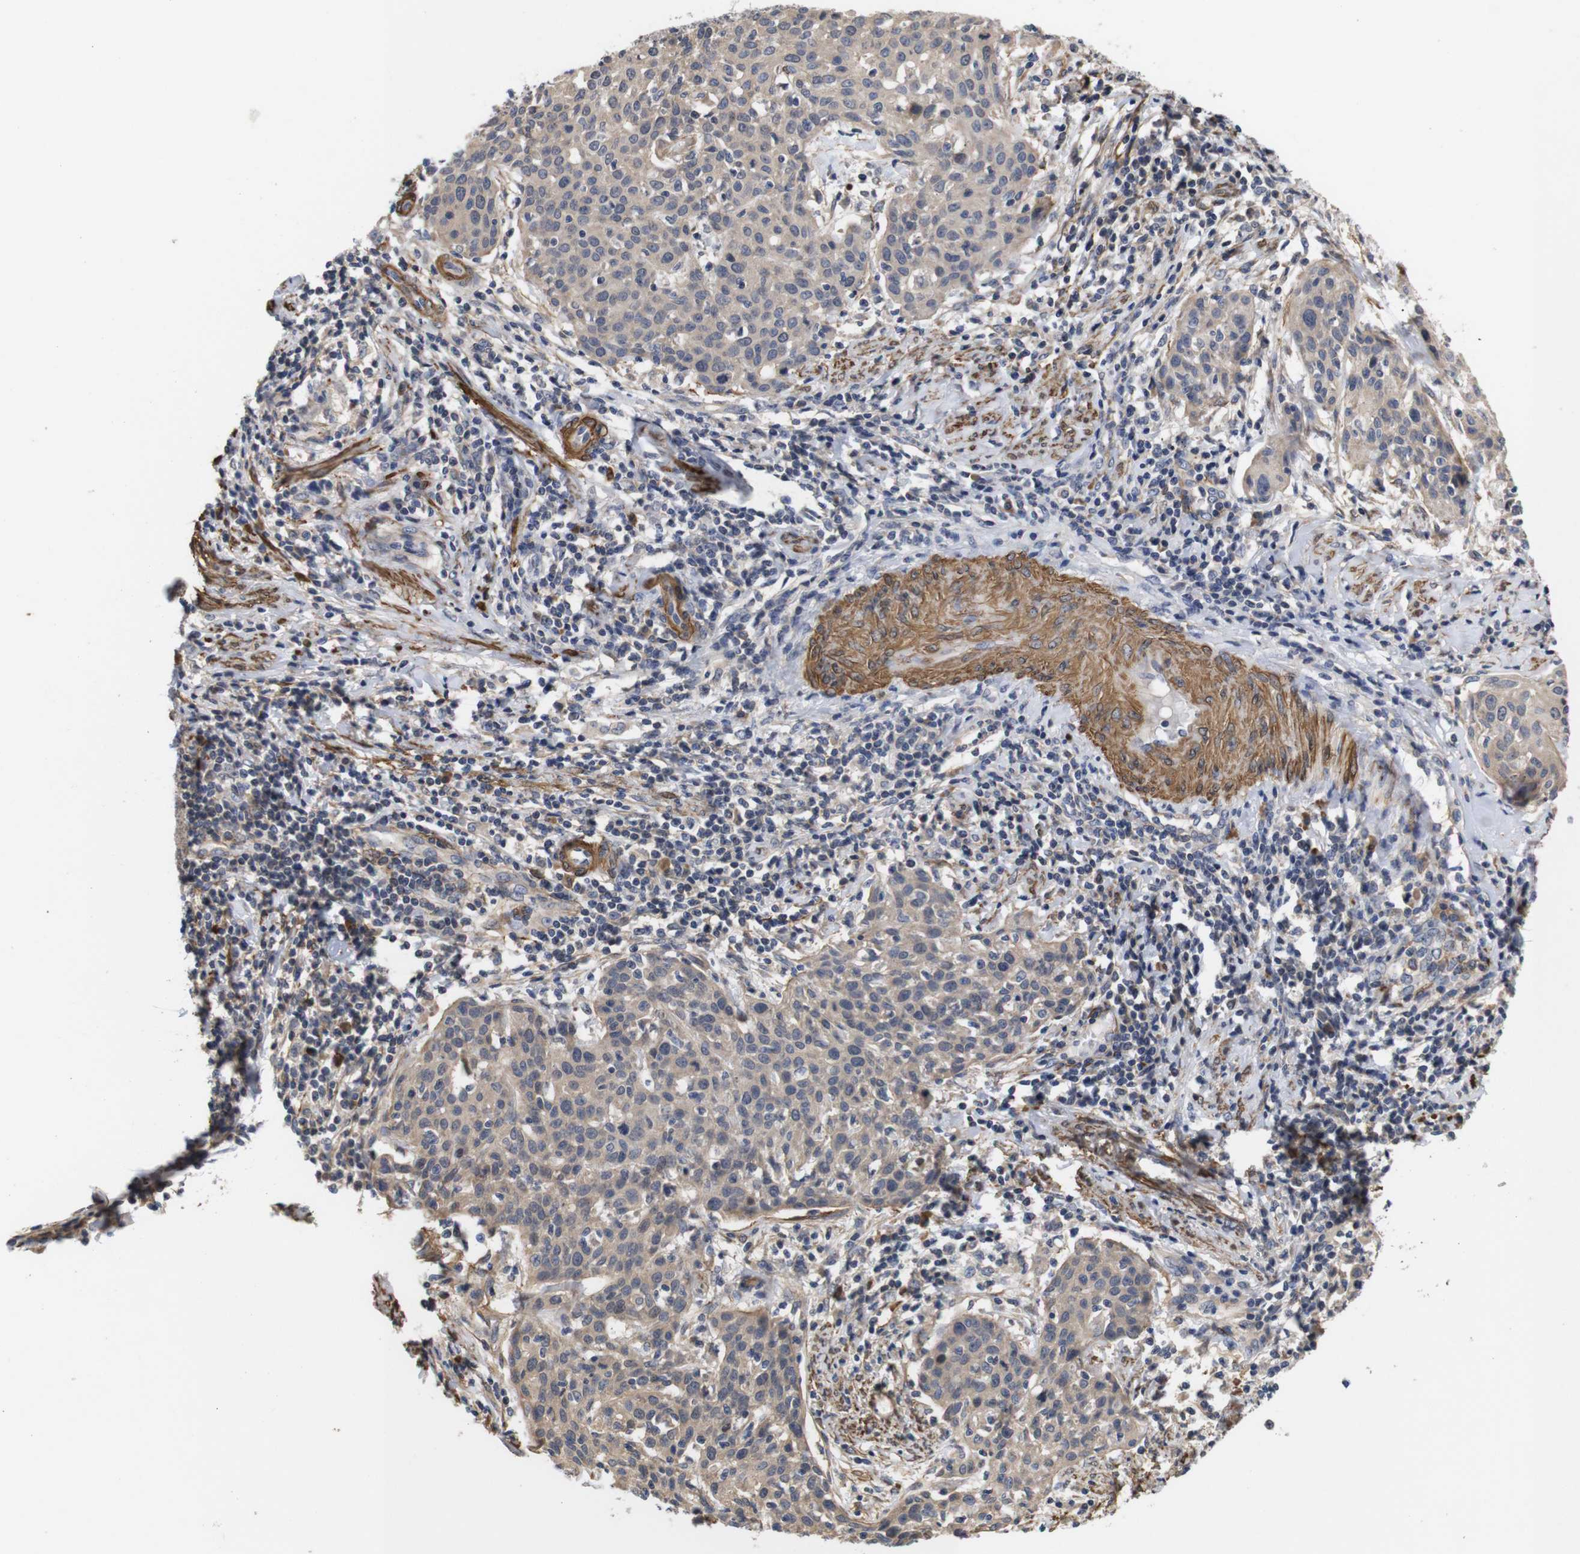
{"staining": {"intensity": "weak", "quantity": ">75%", "location": "cytoplasmic/membranous"}, "tissue": "cervical cancer", "cell_type": "Tumor cells", "image_type": "cancer", "snomed": [{"axis": "morphology", "description": "Squamous cell carcinoma, NOS"}, {"axis": "topography", "description": "Cervix"}], "caption": "This is a histology image of IHC staining of cervical squamous cell carcinoma, which shows weak positivity in the cytoplasmic/membranous of tumor cells.", "gene": "PDLIM5", "patient": {"sex": "female", "age": 38}}